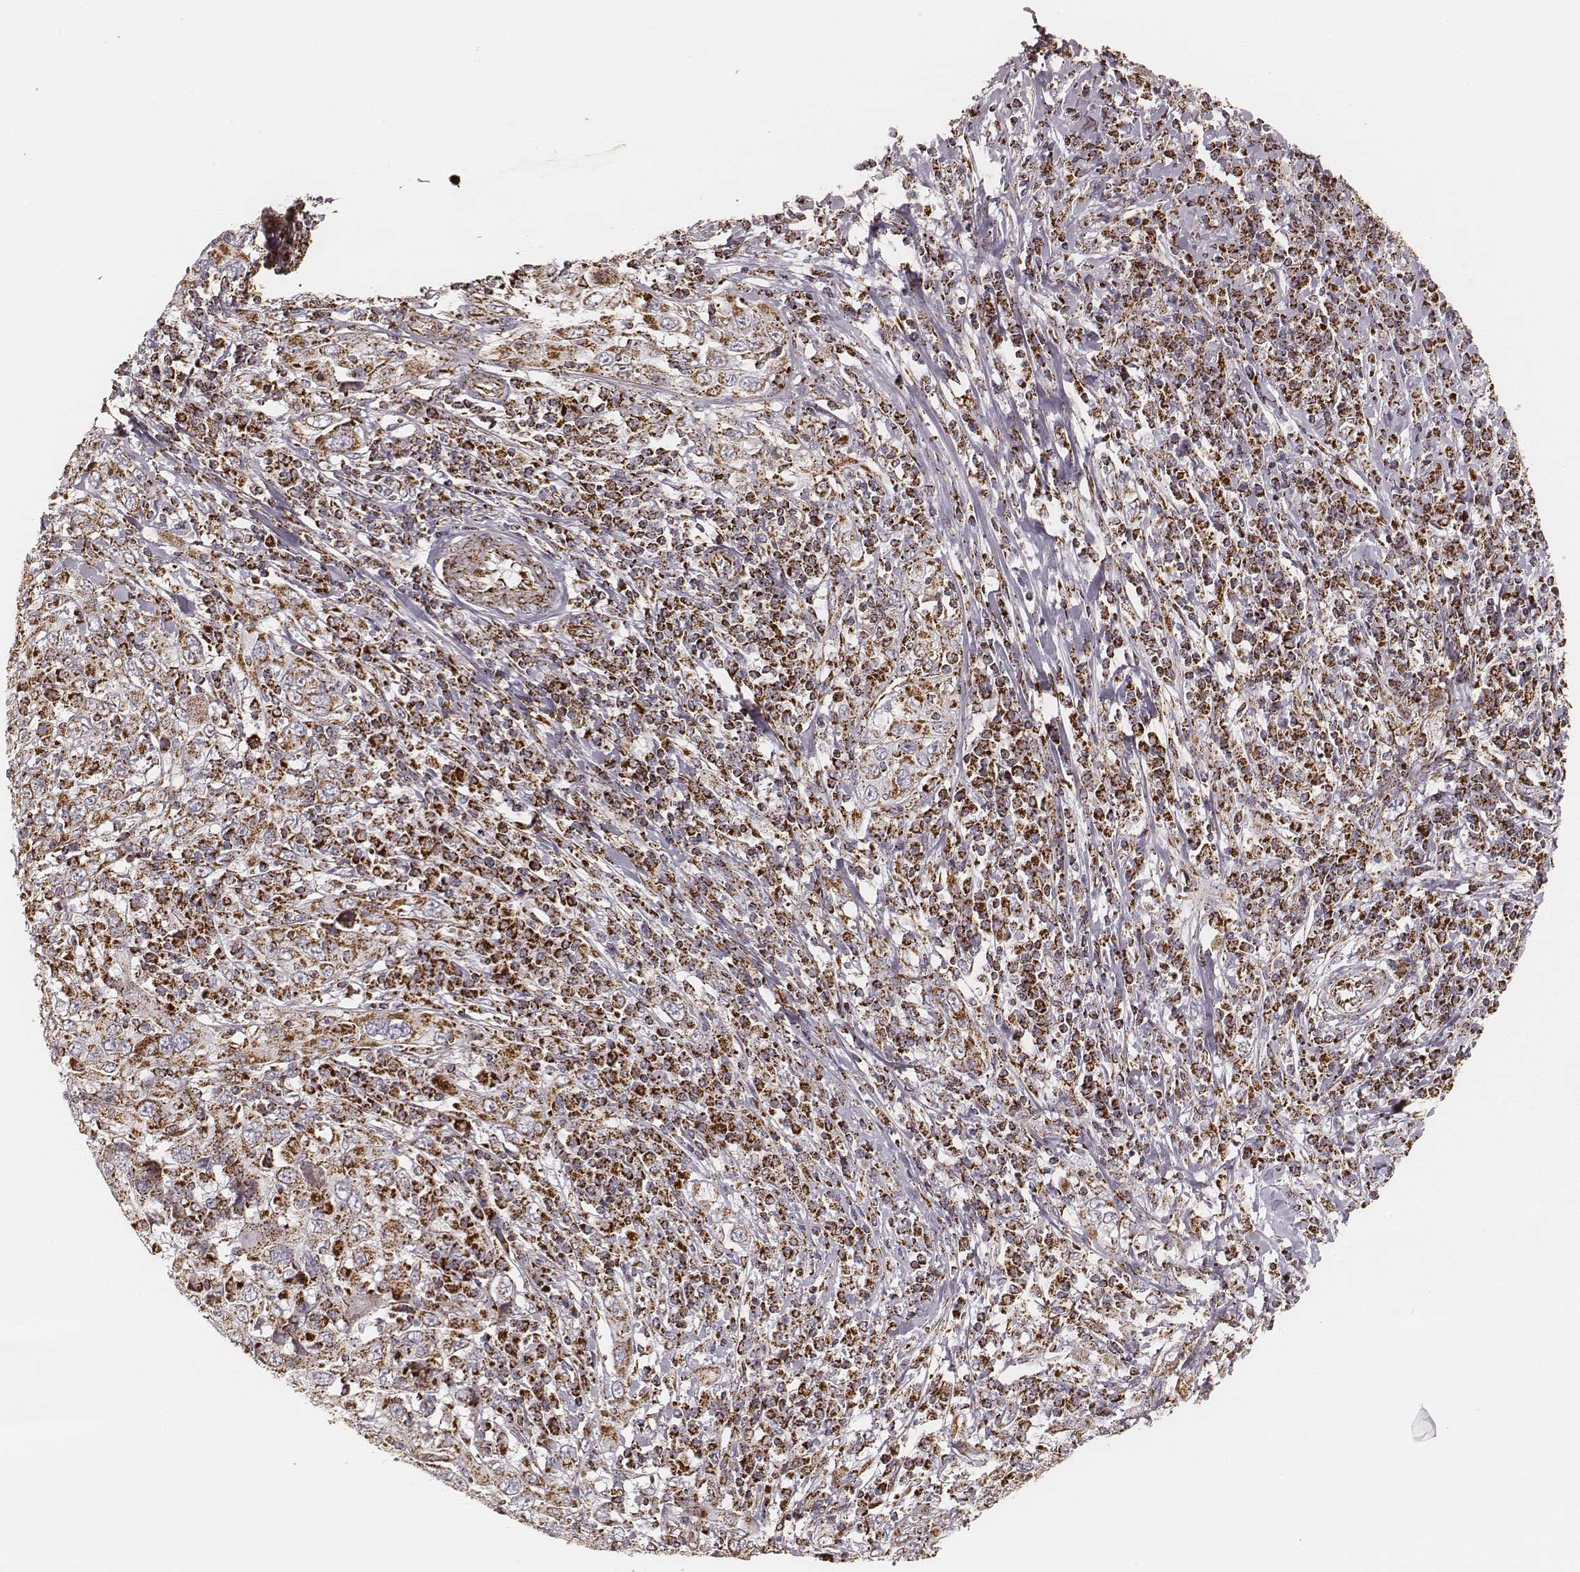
{"staining": {"intensity": "strong", "quantity": ">75%", "location": "cytoplasmic/membranous"}, "tissue": "cervical cancer", "cell_type": "Tumor cells", "image_type": "cancer", "snomed": [{"axis": "morphology", "description": "Squamous cell carcinoma, NOS"}, {"axis": "topography", "description": "Cervix"}], "caption": "Cervical cancer (squamous cell carcinoma) tissue demonstrates strong cytoplasmic/membranous positivity in approximately >75% of tumor cells, visualized by immunohistochemistry. (Stains: DAB (3,3'-diaminobenzidine) in brown, nuclei in blue, Microscopy: brightfield microscopy at high magnification).", "gene": "CS", "patient": {"sex": "female", "age": 46}}